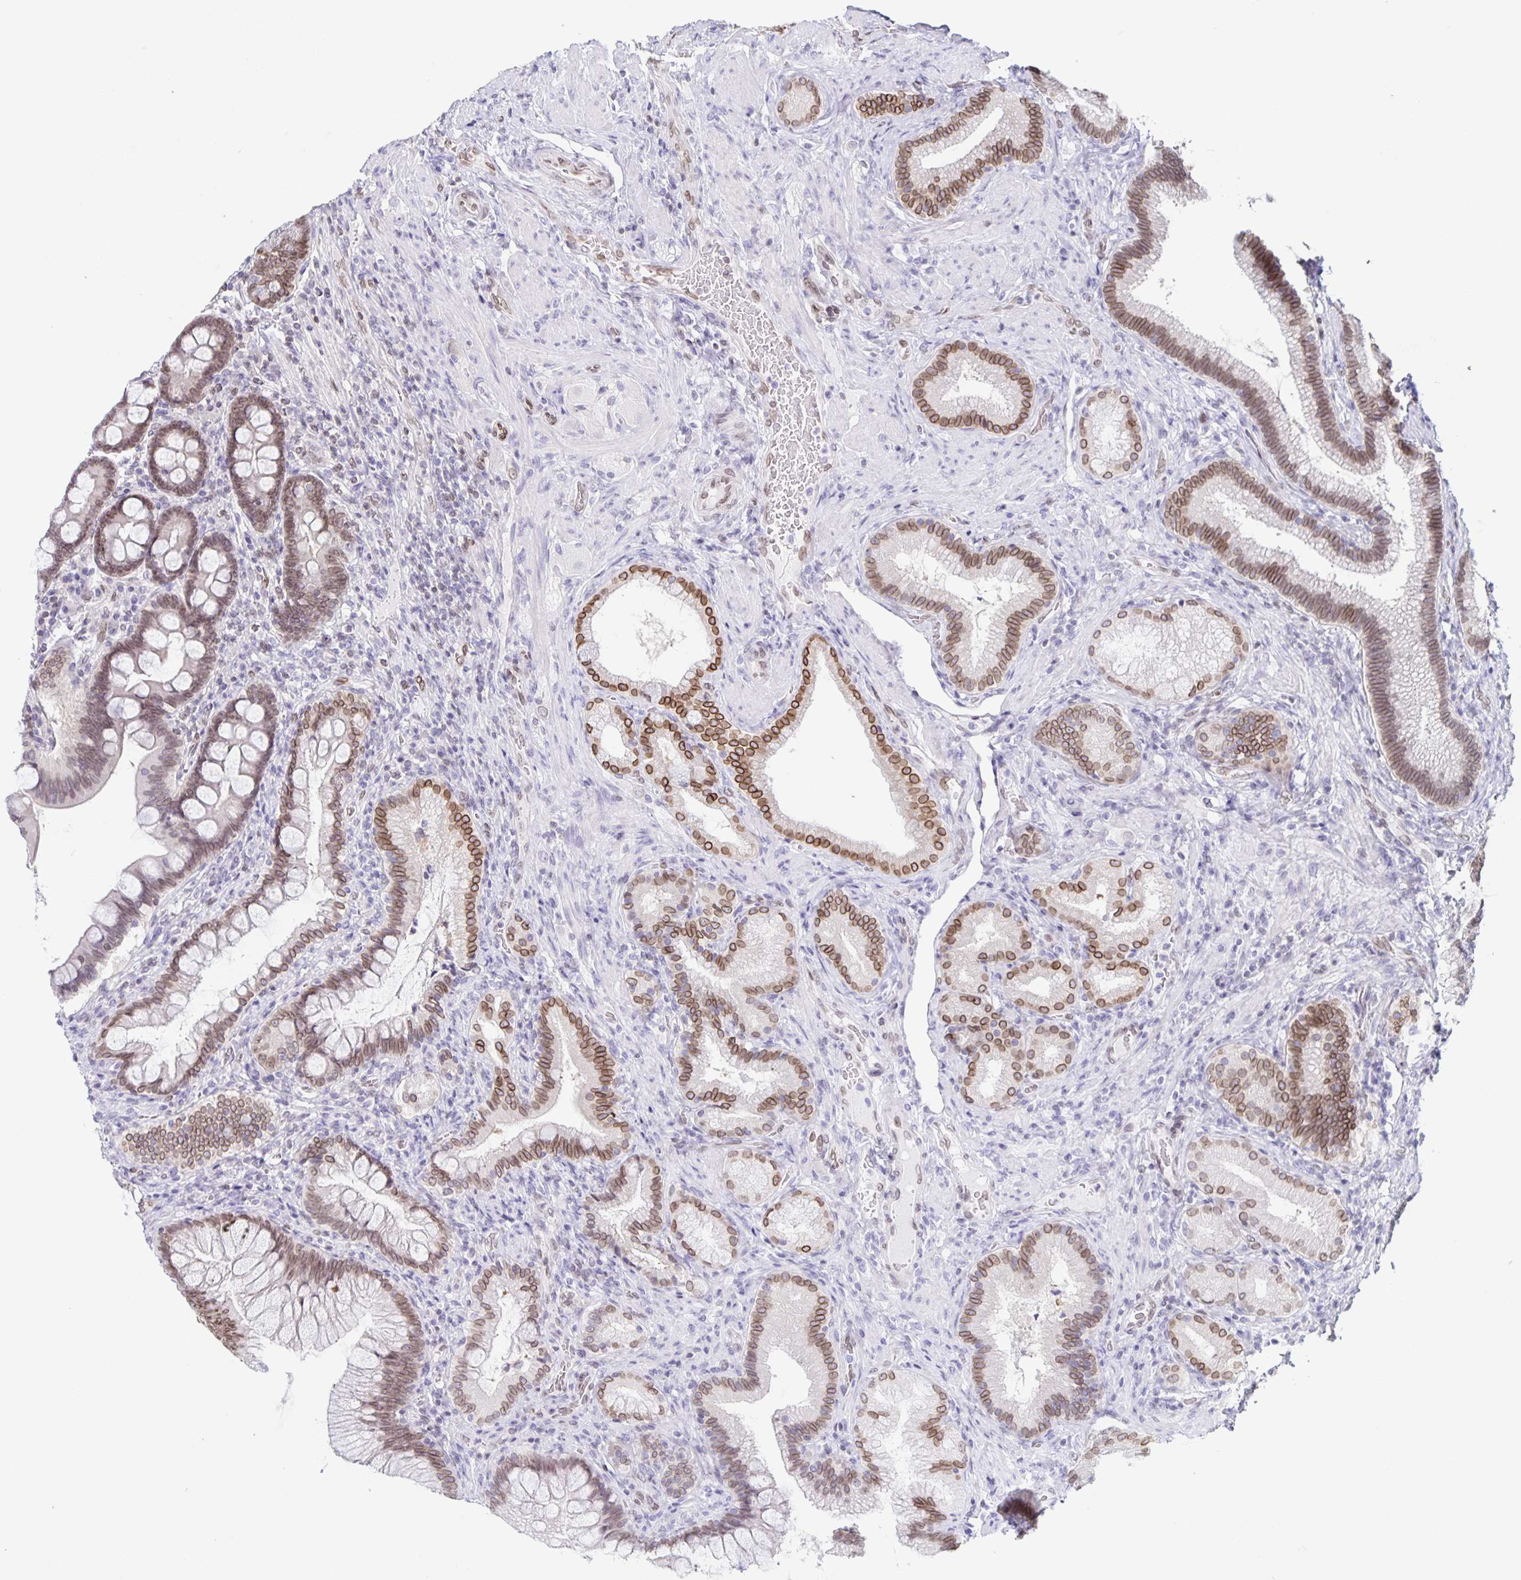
{"staining": {"intensity": "moderate", "quantity": "25%-75%", "location": "cytoplasmic/membranous,nuclear"}, "tissue": "duodenum", "cell_type": "Glandular cells", "image_type": "normal", "snomed": [{"axis": "morphology", "description": "Normal tissue, NOS"}, {"axis": "topography", "description": "Pancreas"}, {"axis": "topography", "description": "Duodenum"}], "caption": "Immunohistochemistry (IHC) (DAB (3,3'-diaminobenzidine)) staining of unremarkable human duodenum displays moderate cytoplasmic/membranous,nuclear protein positivity in about 25%-75% of glandular cells.", "gene": "SYNE2", "patient": {"sex": "male", "age": 59}}